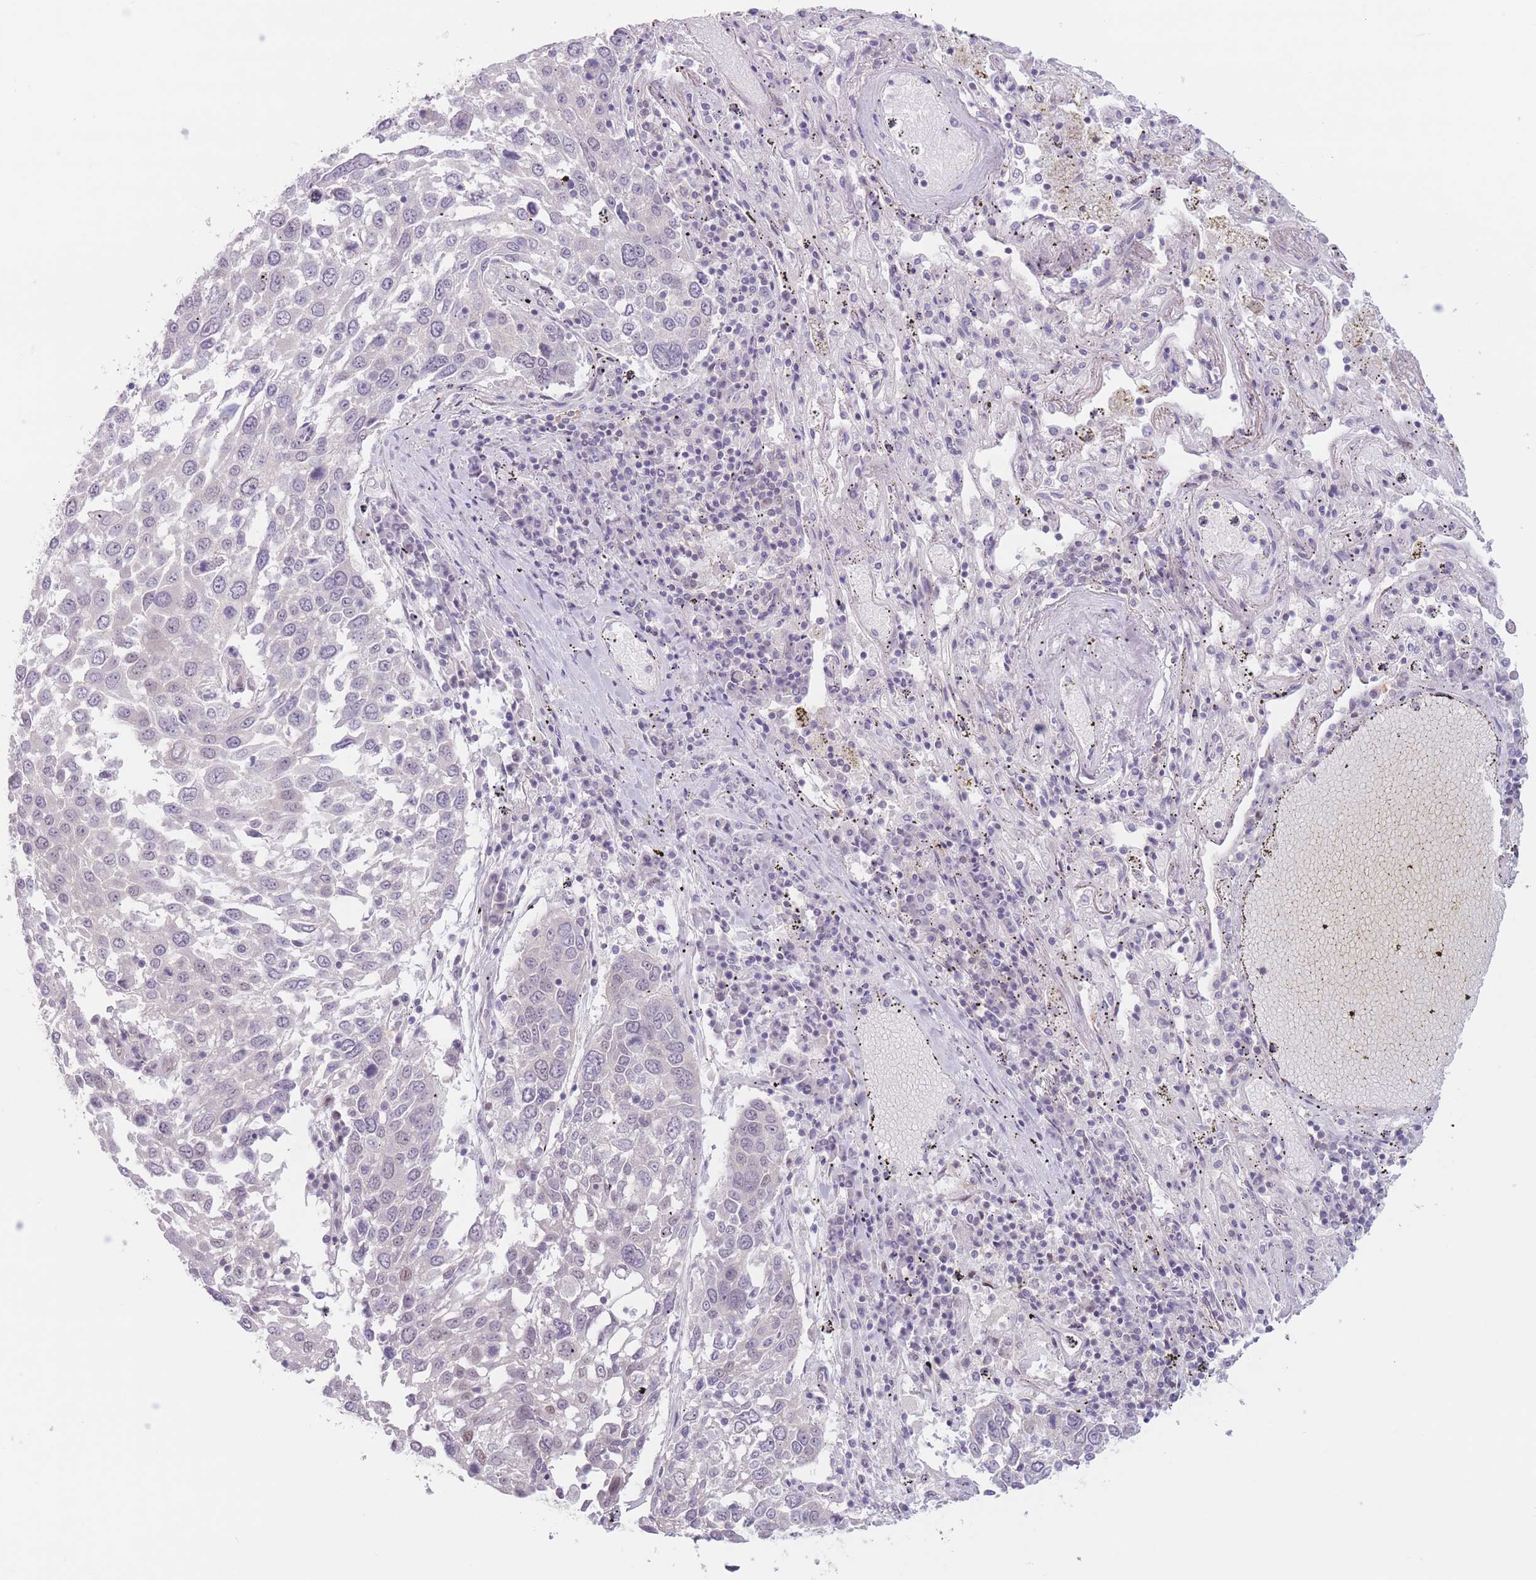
{"staining": {"intensity": "weak", "quantity": "<25%", "location": "nuclear"}, "tissue": "lung cancer", "cell_type": "Tumor cells", "image_type": "cancer", "snomed": [{"axis": "morphology", "description": "Squamous cell carcinoma, NOS"}, {"axis": "topography", "description": "Lung"}], "caption": "Tumor cells show no significant staining in lung cancer (squamous cell carcinoma). (DAB IHC, high magnification).", "gene": "ZNF439", "patient": {"sex": "male", "age": 65}}